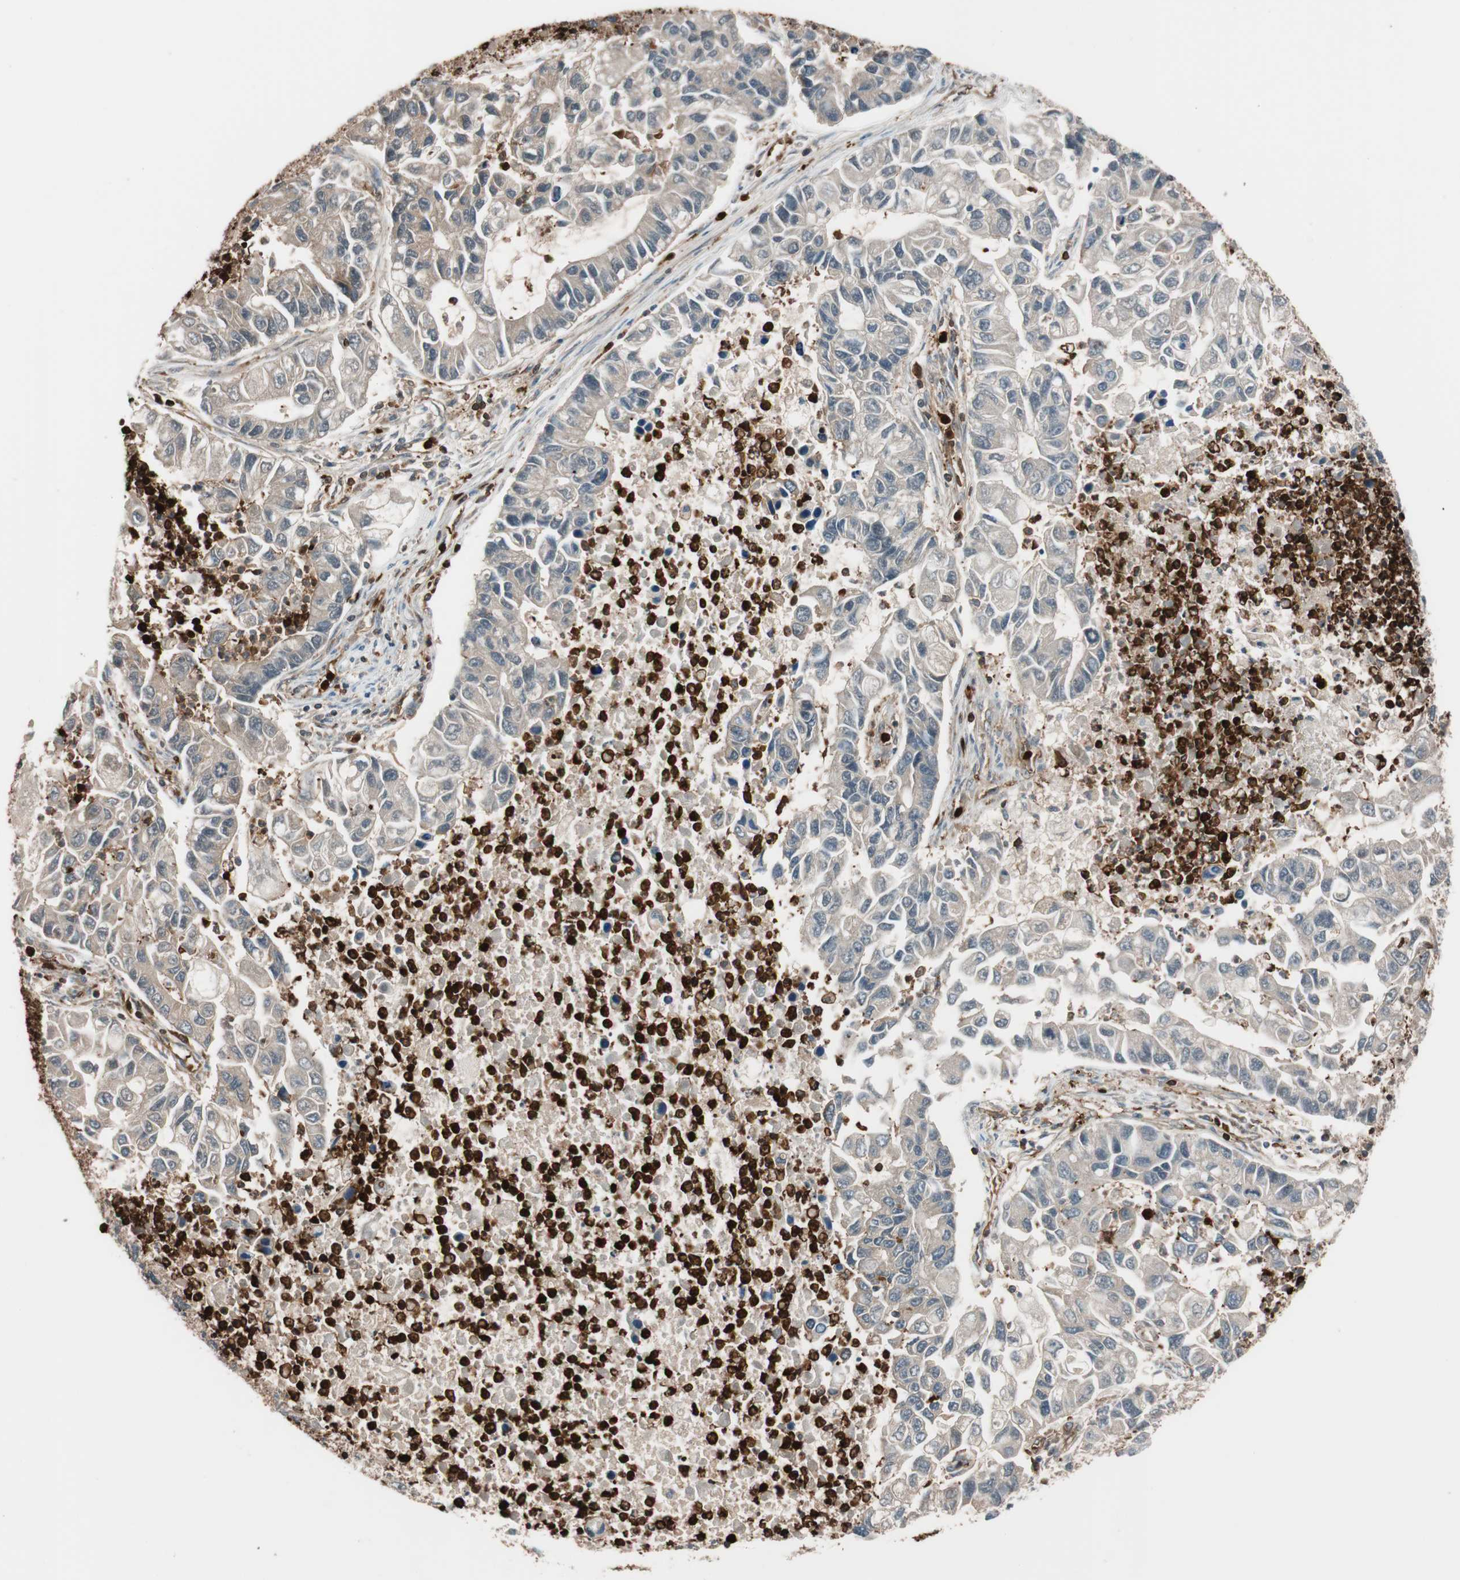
{"staining": {"intensity": "weak", "quantity": ">75%", "location": "cytoplasmic/membranous"}, "tissue": "lung cancer", "cell_type": "Tumor cells", "image_type": "cancer", "snomed": [{"axis": "morphology", "description": "Adenocarcinoma, NOS"}, {"axis": "topography", "description": "Lung"}], "caption": "A brown stain shows weak cytoplasmic/membranous expression of a protein in human lung cancer tumor cells.", "gene": "VASP", "patient": {"sex": "female", "age": 51}}